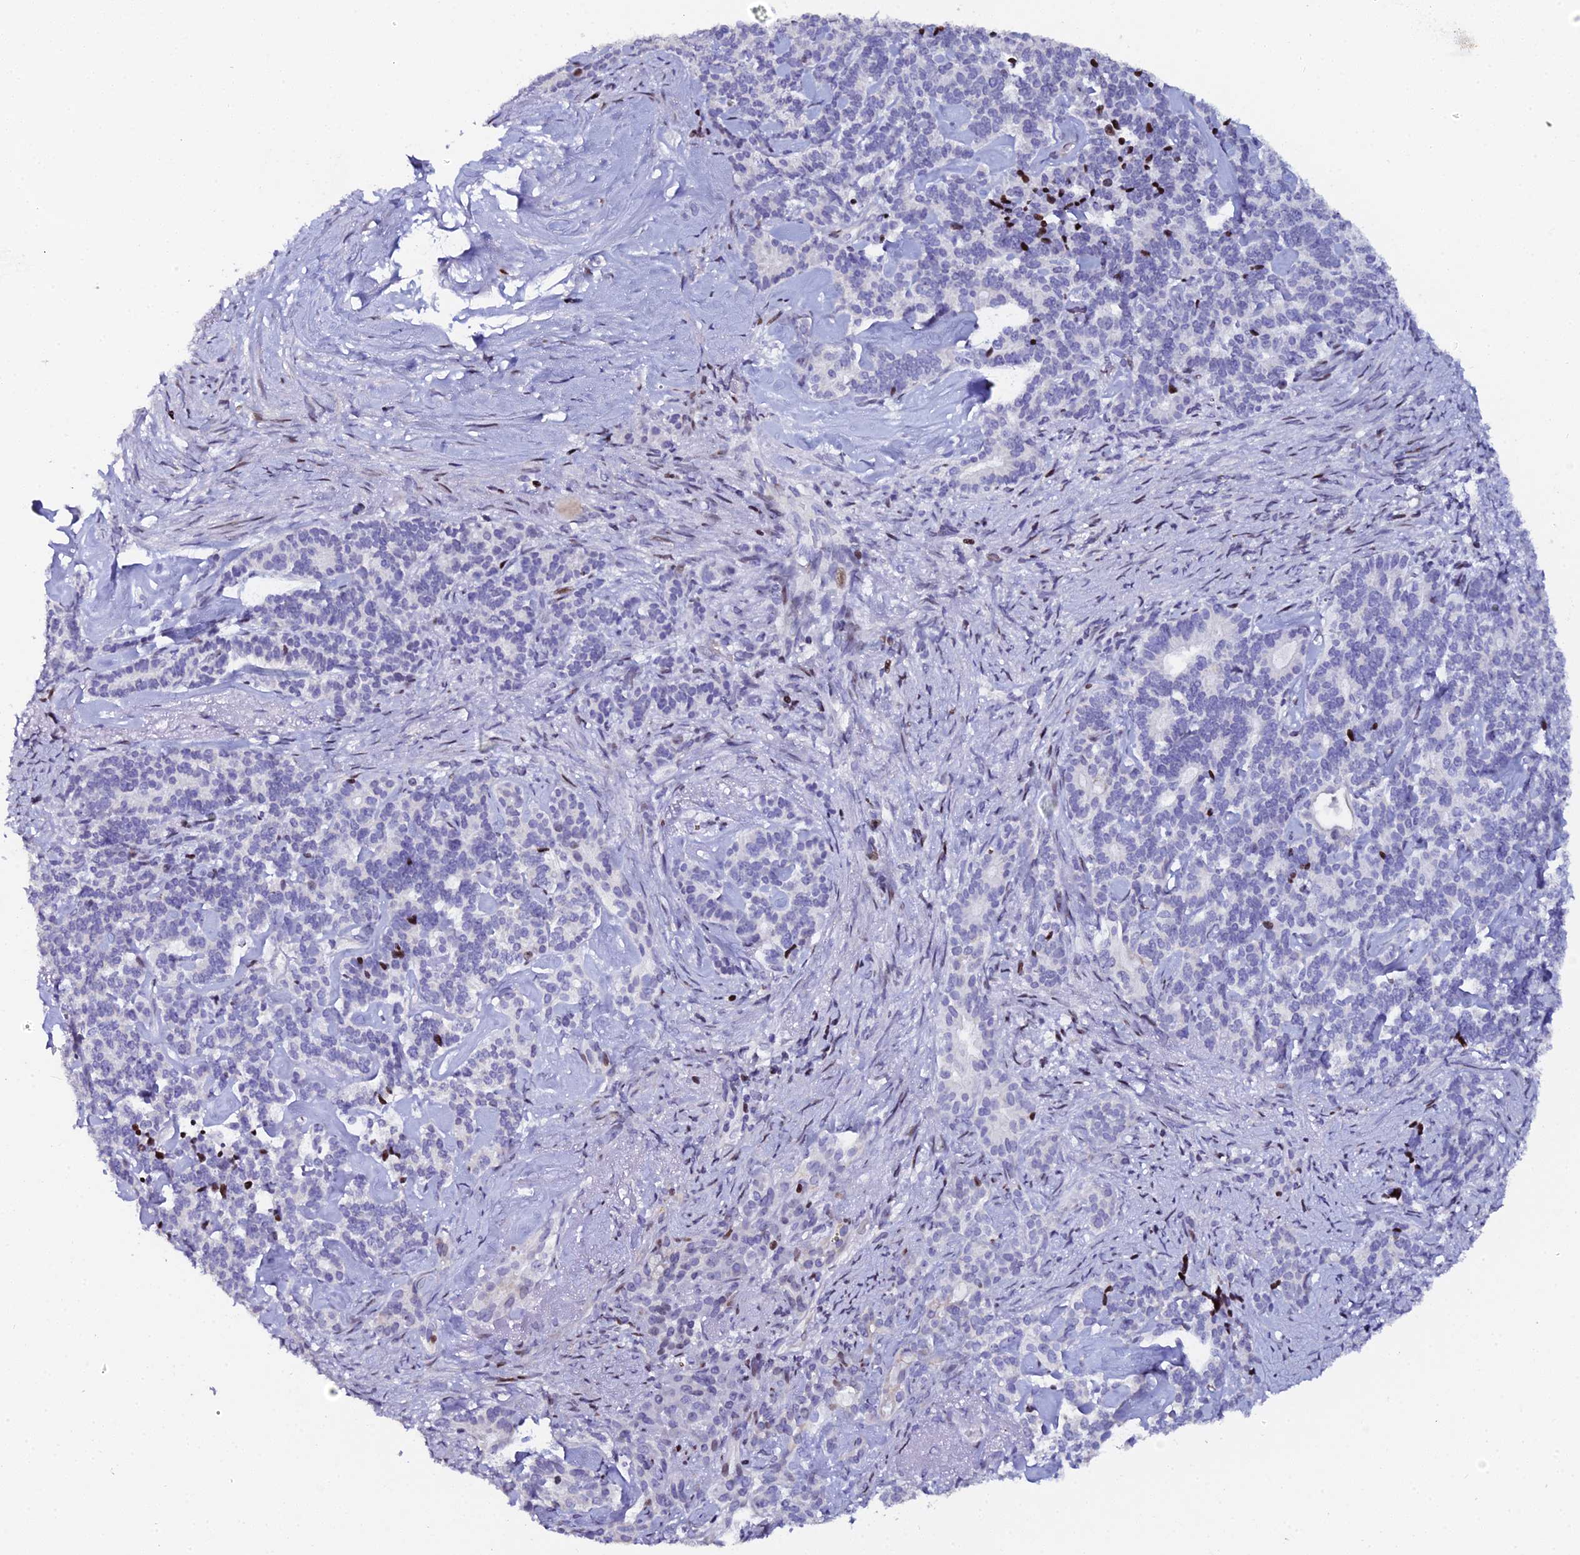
{"staining": {"intensity": "negative", "quantity": "none", "location": "none"}, "tissue": "pancreatic cancer", "cell_type": "Tumor cells", "image_type": "cancer", "snomed": [{"axis": "morphology", "description": "Adenocarcinoma, NOS"}, {"axis": "topography", "description": "Pancreas"}], "caption": "High power microscopy histopathology image of an IHC micrograph of pancreatic adenocarcinoma, revealing no significant positivity in tumor cells.", "gene": "MYNN", "patient": {"sex": "female", "age": 74}}